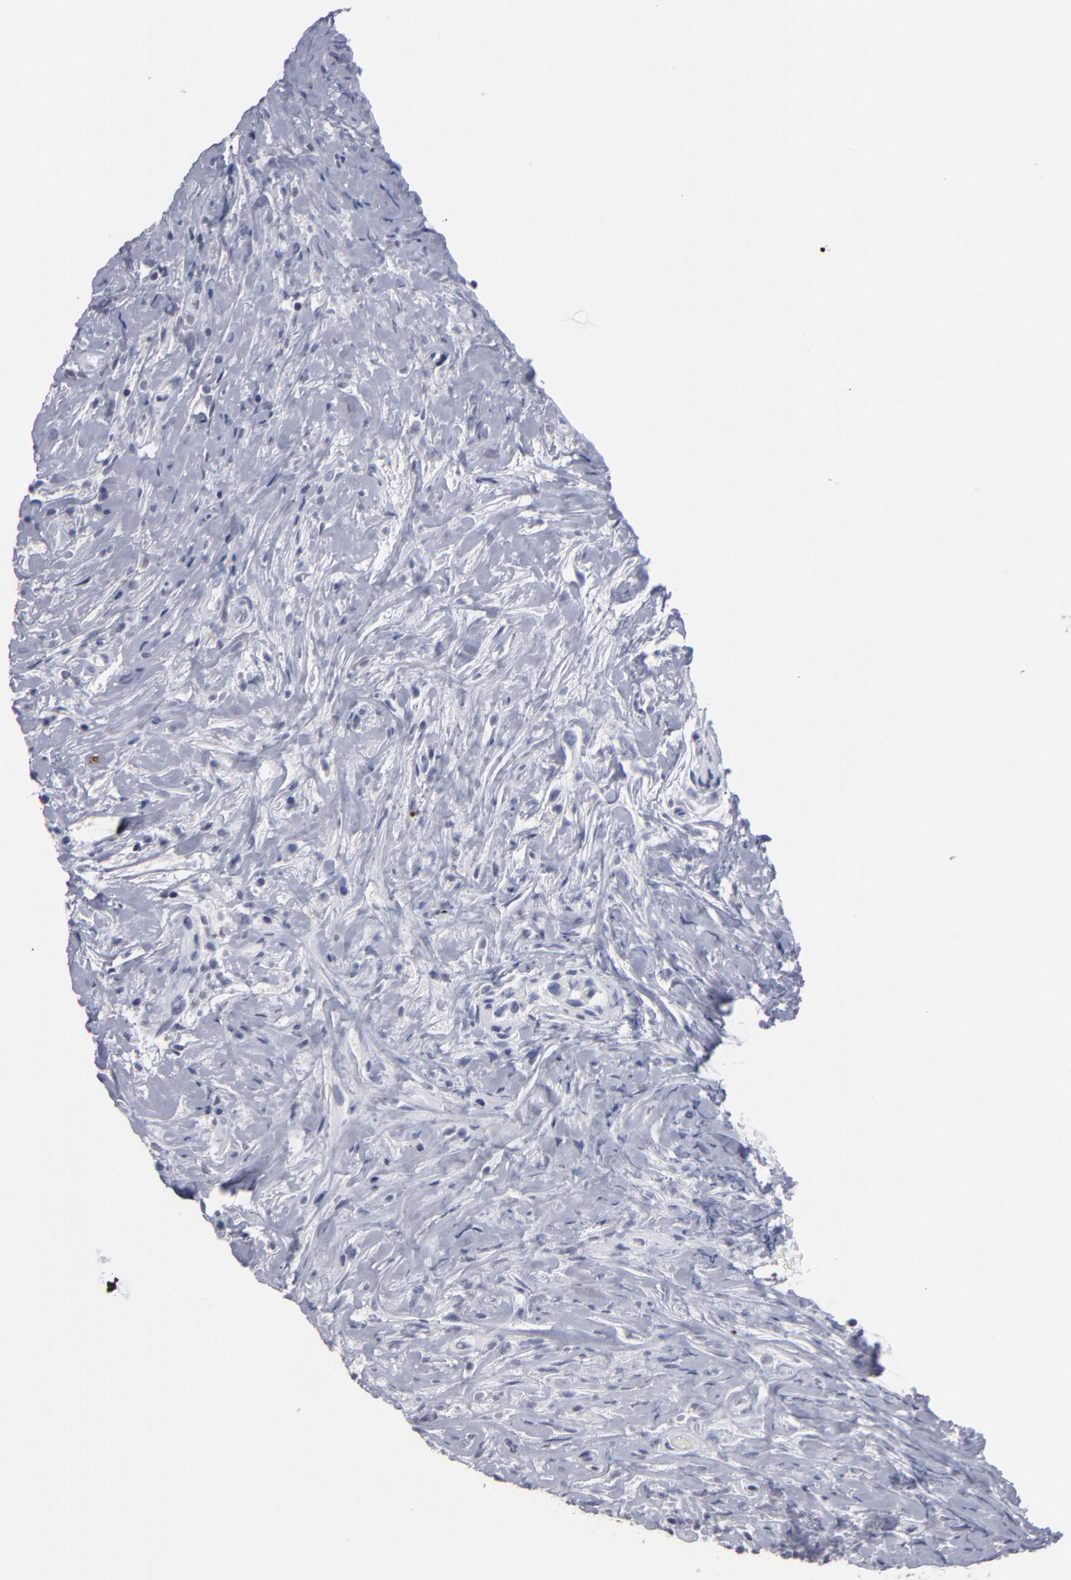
{"staining": {"intensity": "negative", "quantity": "none", "location": "none"}, "tissue": "lymphoma", "cell_type": "Tumor cells", "image_type": "cancer", "snomed": [{"axis": "morphology", "description": "Hodgkin's disease, NOS"}, {"axis": "topography", "description": "Lymph node"}], "caption": "Protein analysis of lymphoma reveals no significant expression in tumor cells. (Brightfield microscopy of DAB immunohistochemistry (IHC) at high magnification).", "gene": "RPH3A", "patient": {"sex": "female", "age": 25}}